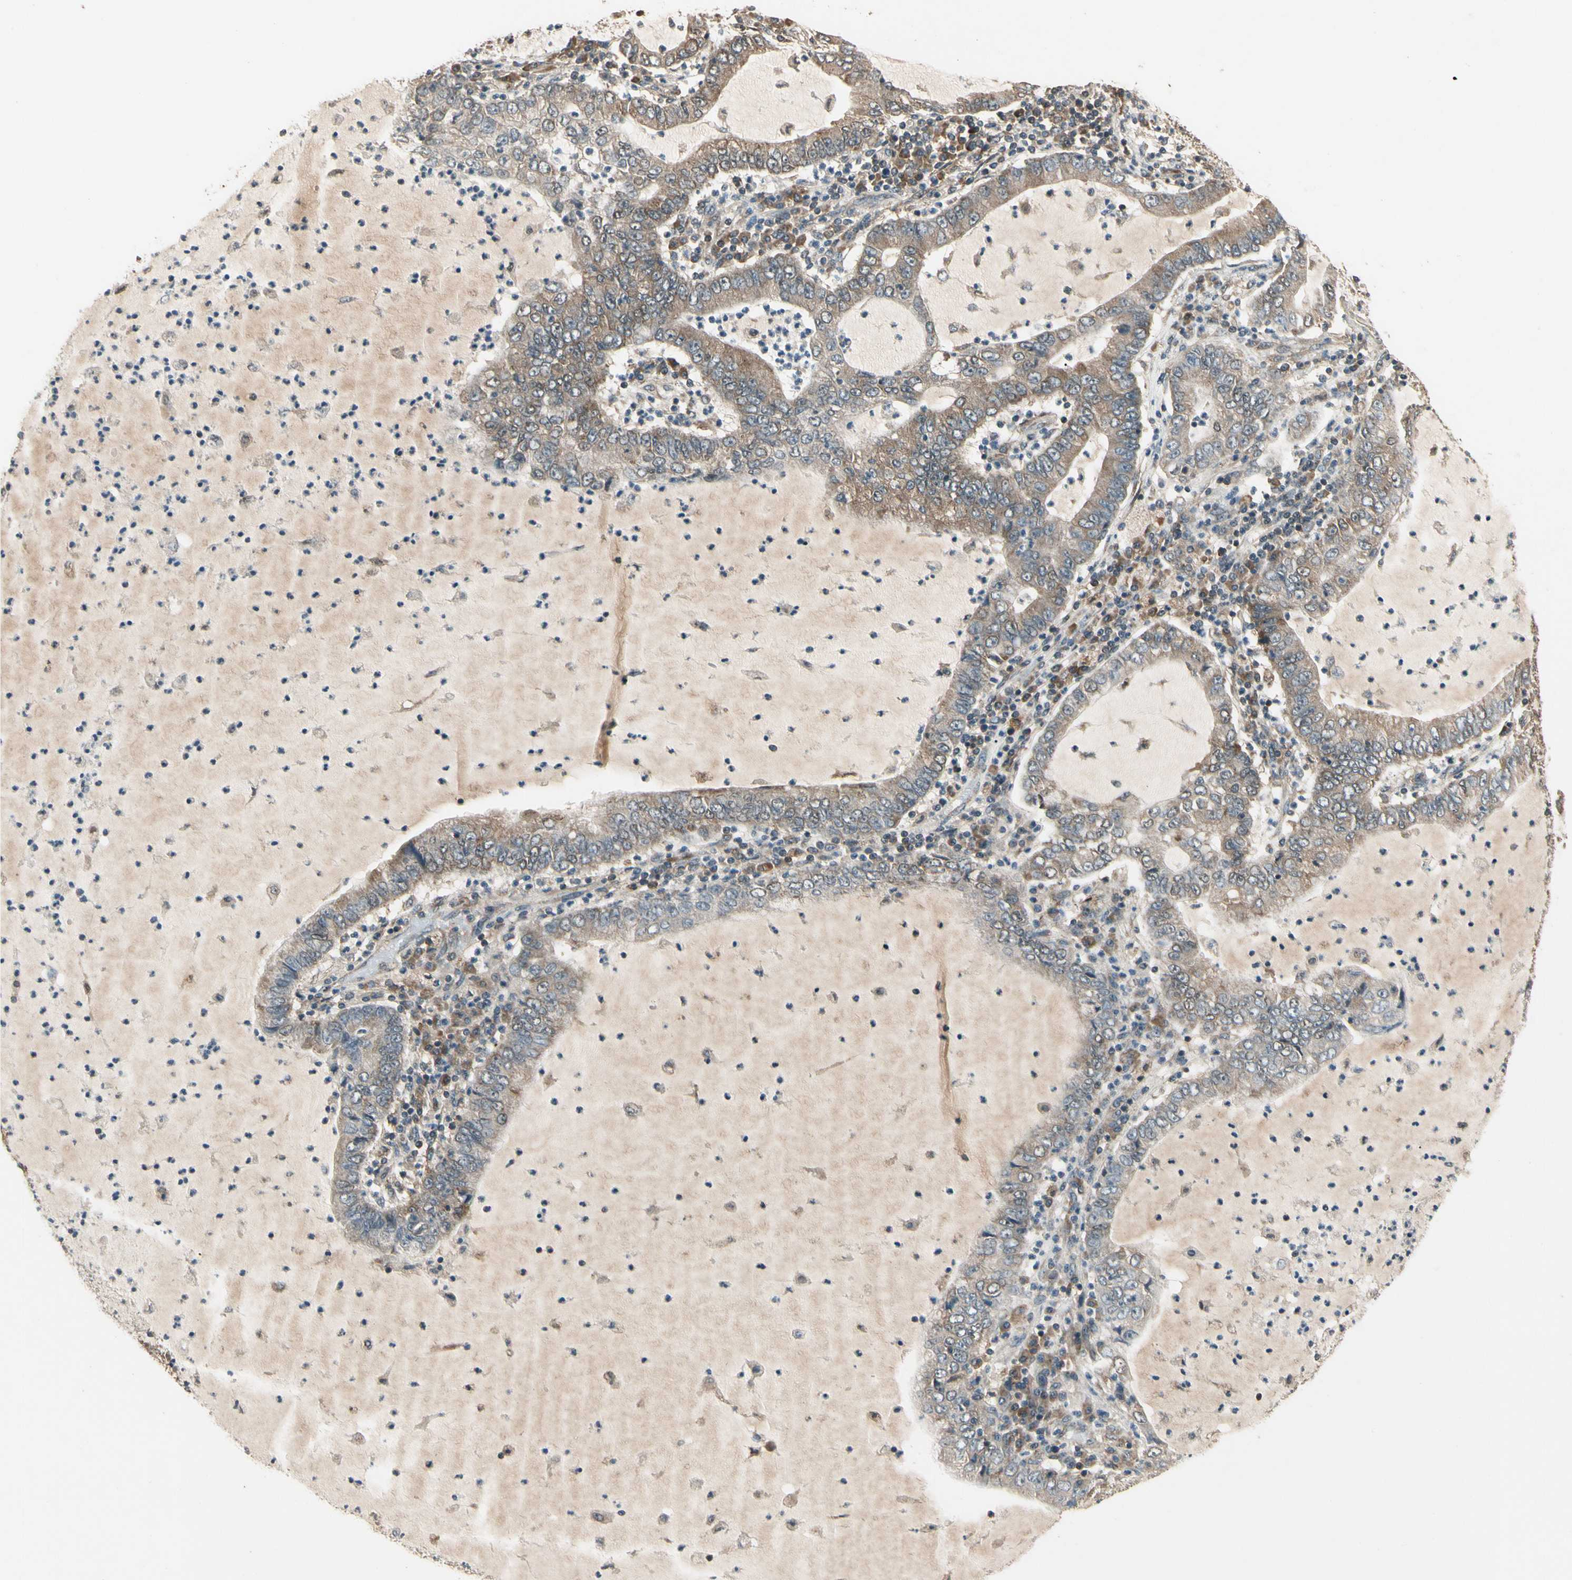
{"staining": {"intensity": "moderate", "quantity": ">75%", "location": "cytoplasmic/membranous"}, "tissue": "lung cancer", "cell_type": "Tumor cells", "image_type": "cancer", "snomed": [{"axis": "morphology", "description": "Adenocarcinoma, NOS"}, {"axis": "topography", "description": "Lung"}], "caption": "Immunohistochemistry (IHC) (DAB) staining of lung cancer displays moderate cytoplasmic/membranous protein positivity in approximately >75% of tumor cells. (Stains: DAB in brown, nuclei in blue, Microscopy: brightfield microscopy at high magnification).", "gene": "CCT7", "patient": {"sex": "female", "age": 51}}